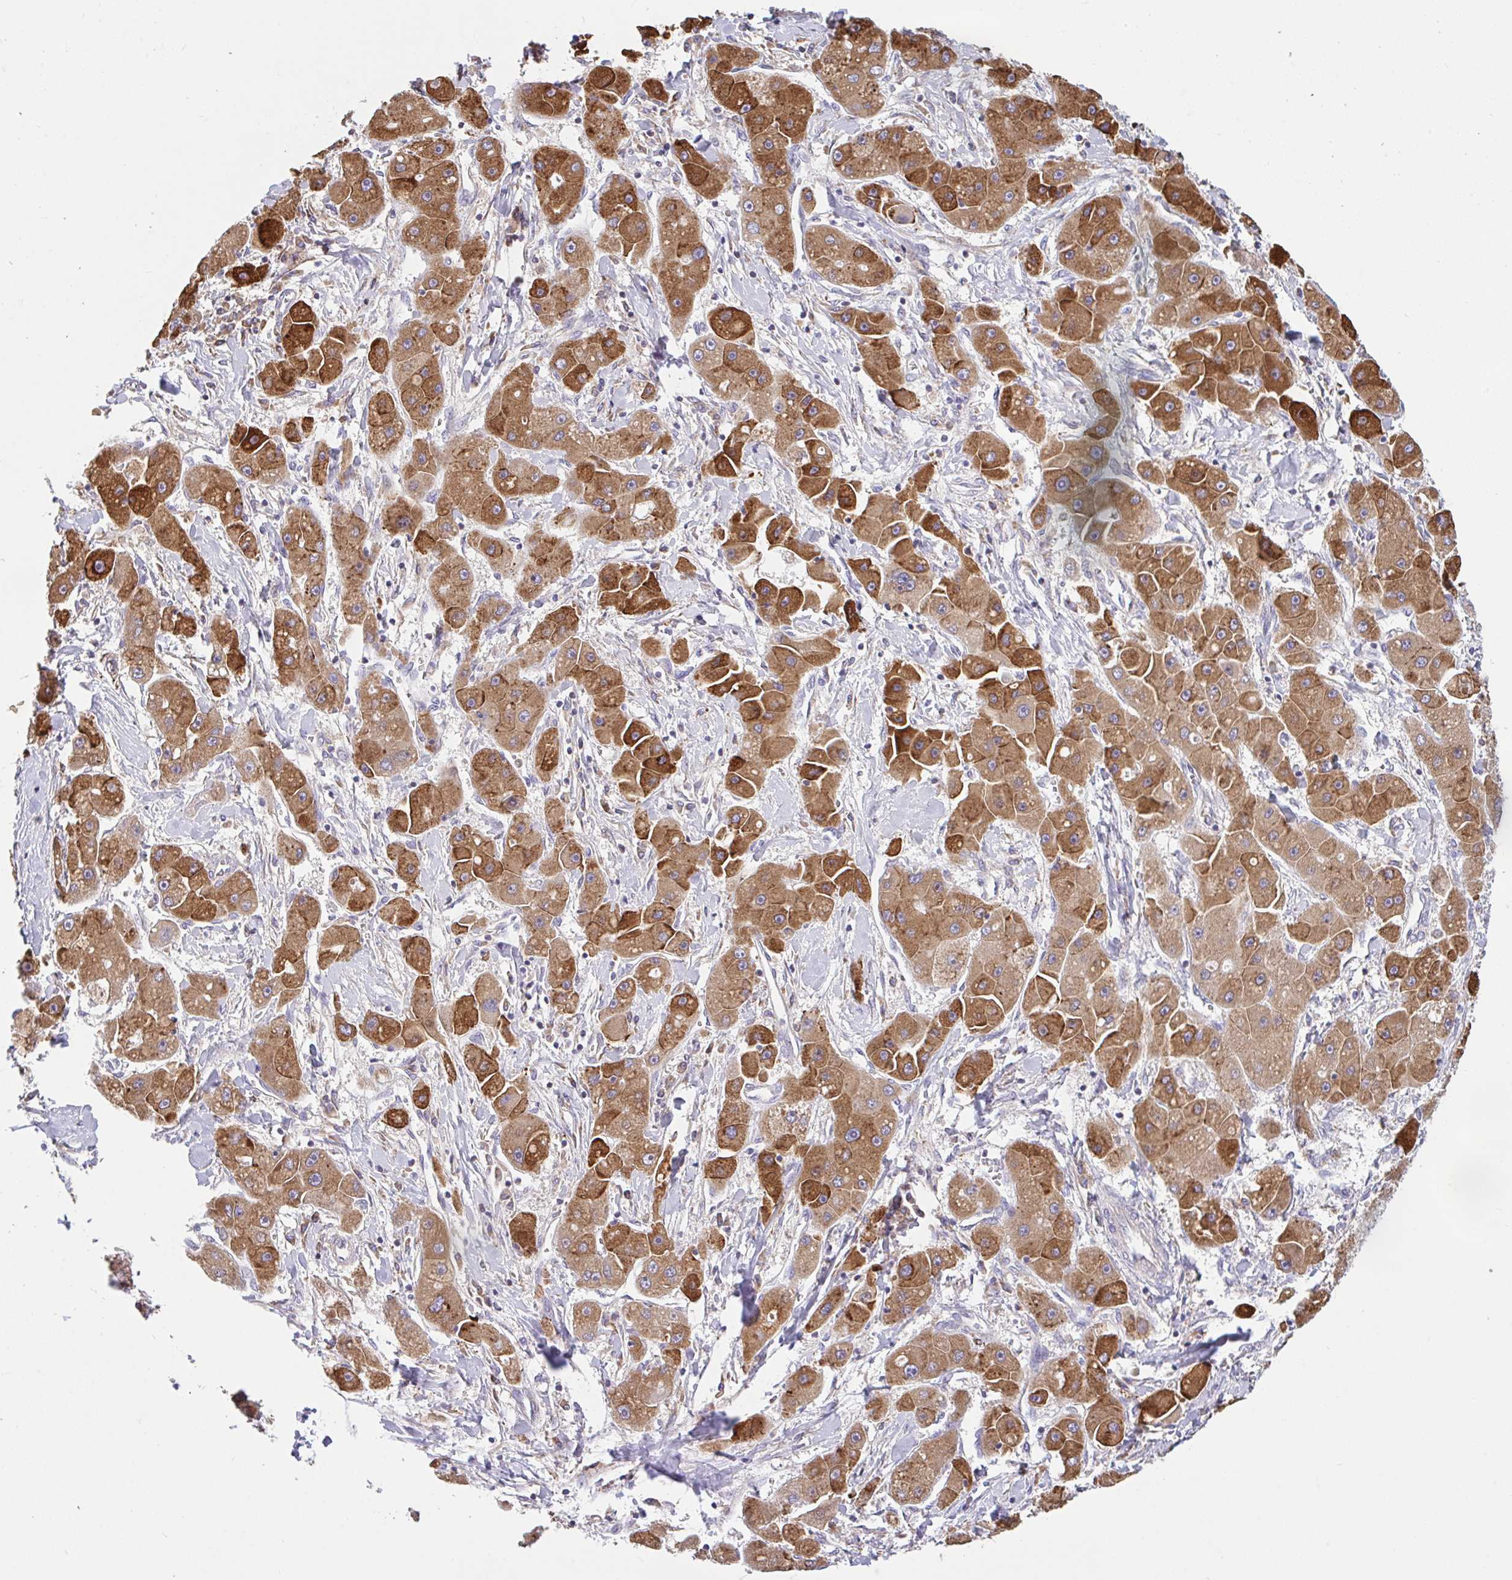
{"staining": {"intensity": "strong", "quantity": ">75%", "location": "cytoplasmic/membranous"}, "tissue": "liver cancer", "cell_type": "Tumor cells", "image_type": "cancer", "snomed": [{"axis": "morphology", "description": "Carcinoma, Hepatocellular, NOS"}, {"axis": "topography", "description": "Liver"}], "caption": "The immunohistochemical stain labels strong cytoplasmic/membranous positivity in tumor cells of hepatocellular carcinoma (liver) tissue.", "gene": "RALBP1", "patient": {"sex": "male", "age": 24}}